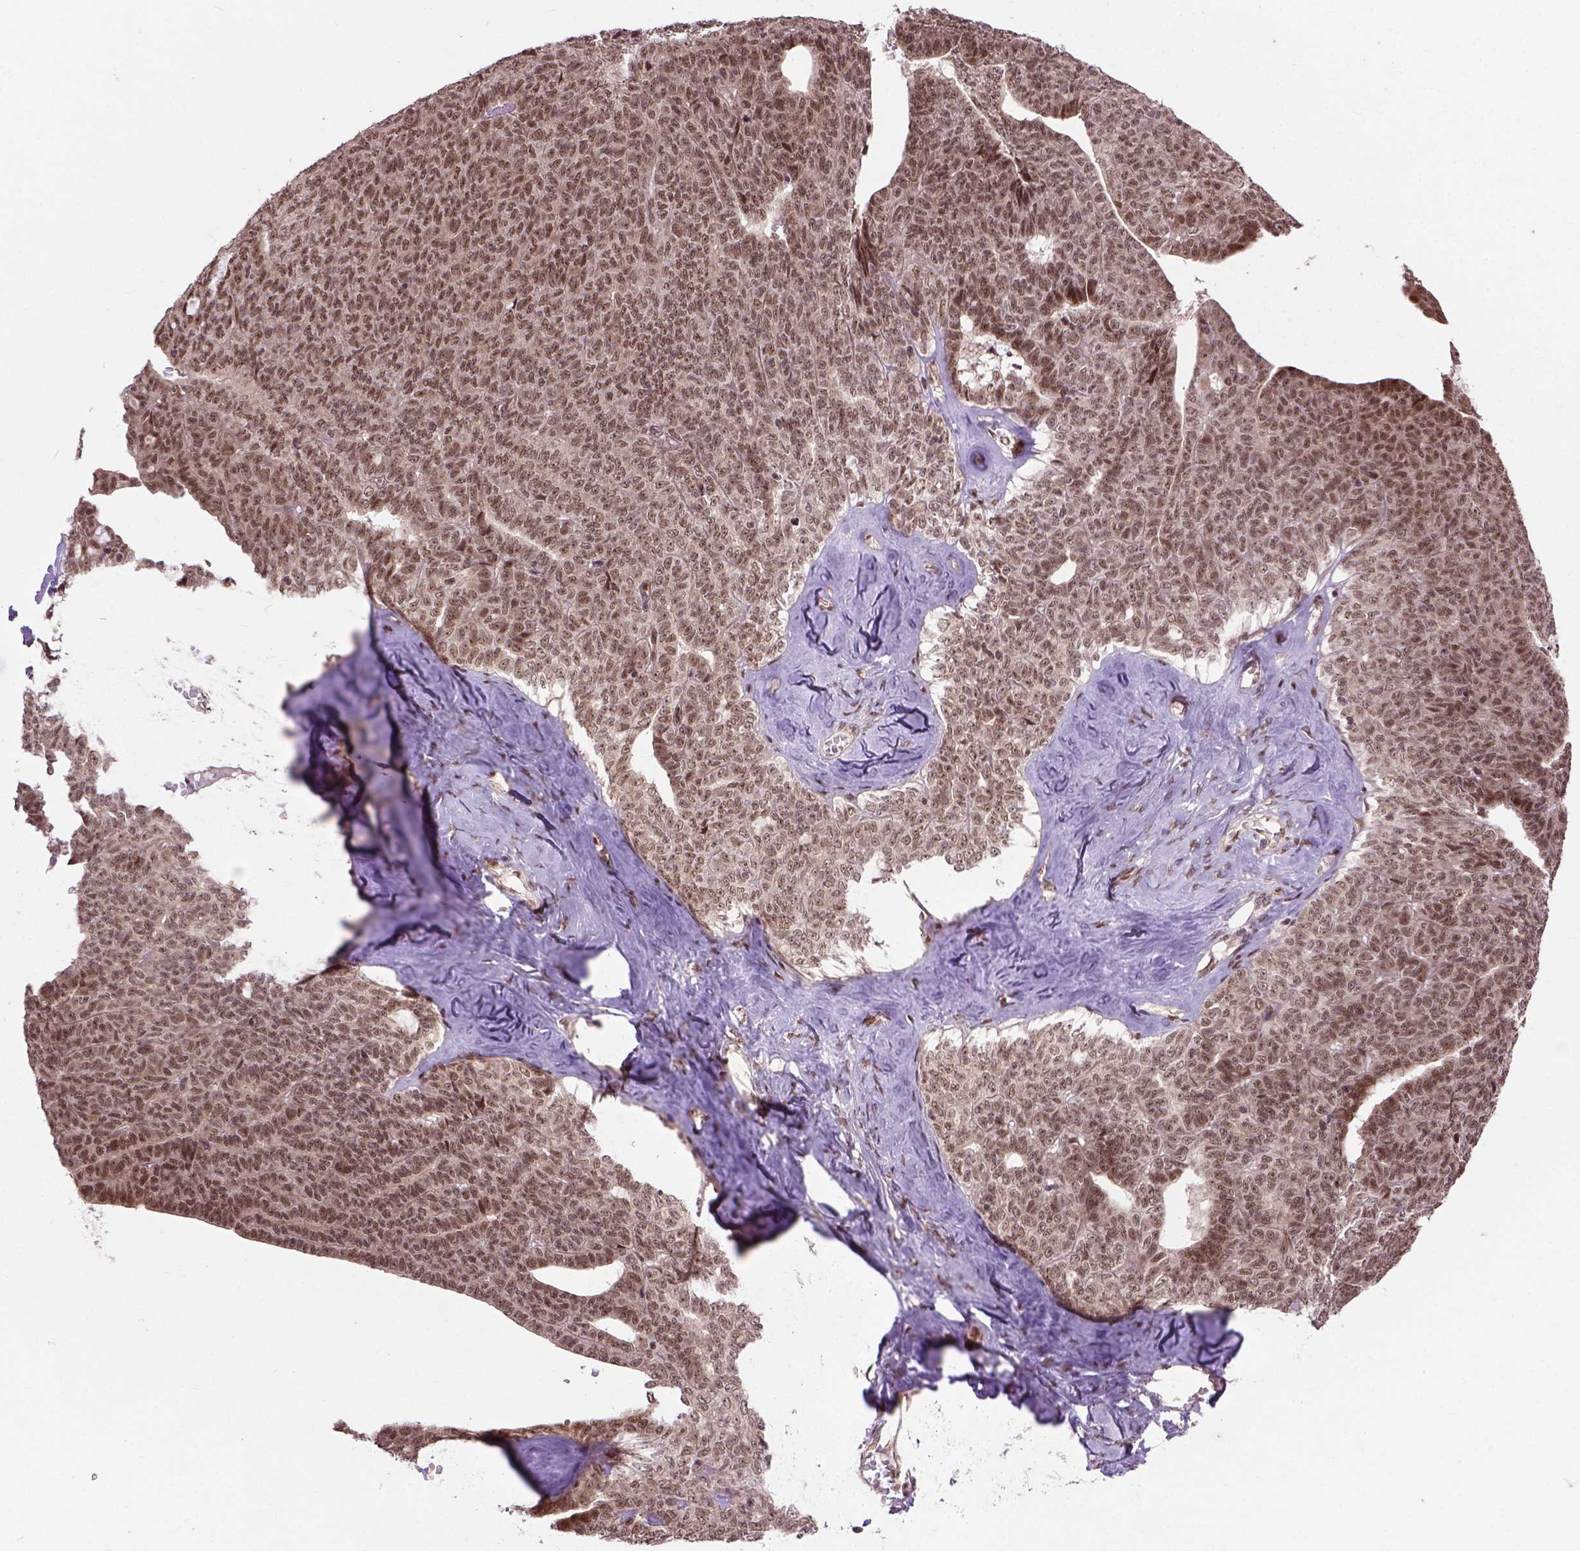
{"staining": {"intensity": "moderate", "quantity": ">75%", "location": "nuclear"}, "tissue": "ovarian cancer", "cell_type": "Tumor cells", "image_type": "cancer", "snomed": [{"axis": "morphology", "description": "Cystadenocarcinoma, serous, NOS"}, {"axis": "topography", "description": "Ovary"}], "caption": "Serous cystadenocarcinoma (ovarian) stained for a protein displays moderate nuclear positivity in tumor cells.", "gene": "ZNF630", "patient": {"sex": "female", "age": 71}}